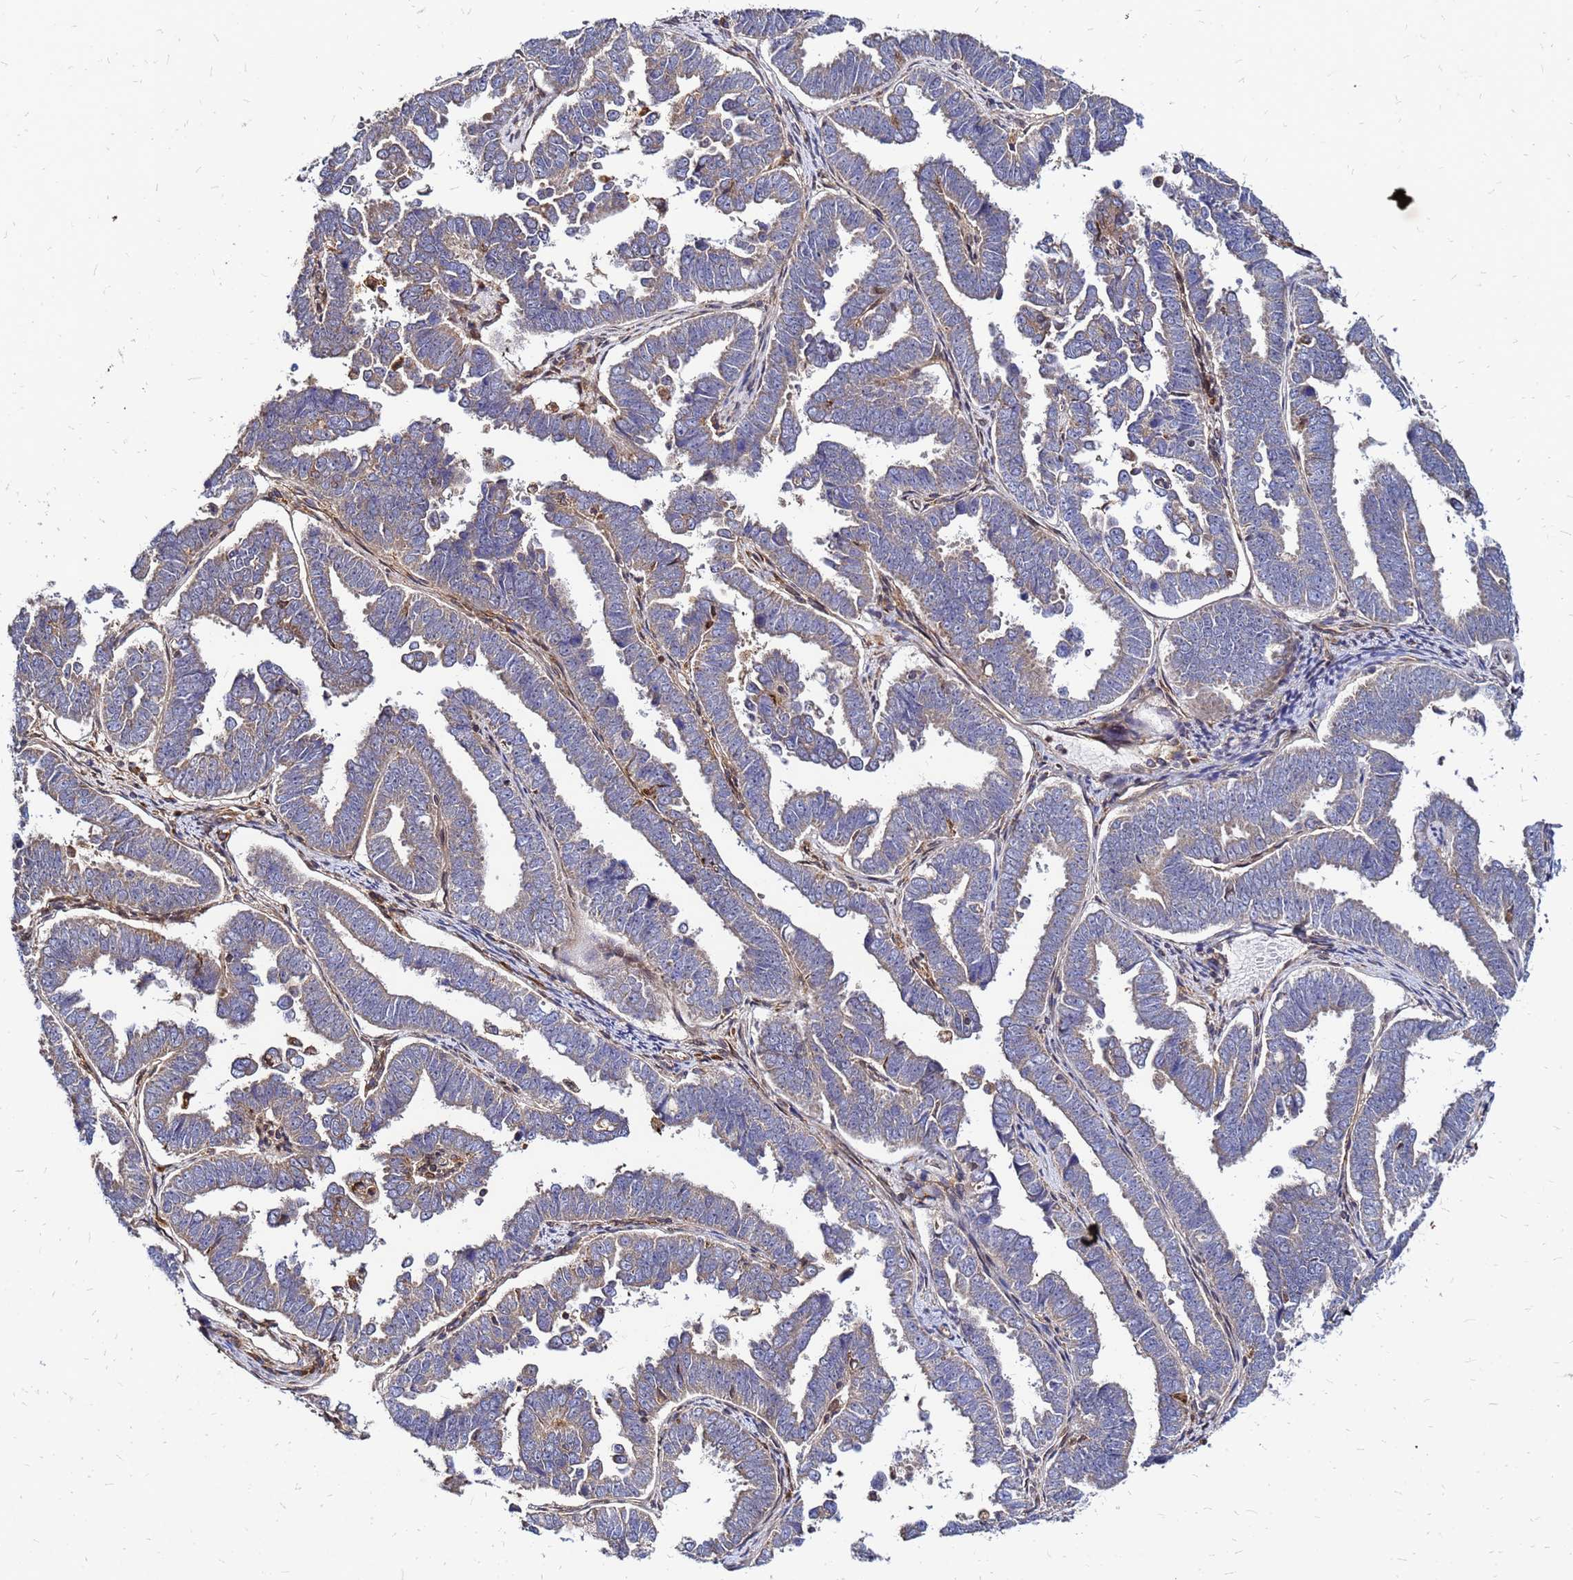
{"staining": {"intensity": "negative", "quantity": "none", "location": "none"}, "tissue": "endometrial cancer", "cell_type": "Tumor cells", "image_type": "cancer", "snomed": [{"axis": "morphology", "description": "Adenocarcinoma, NOS"}, {"axis": "topography", "description": "Endometrium"}], "caption": "Human endometrial adenocarcinoma stained for a protein using IHC reveals no expression in tumor cells.", "gene": "CYBC1", "patient": {"sex": "female", "age": 75}}